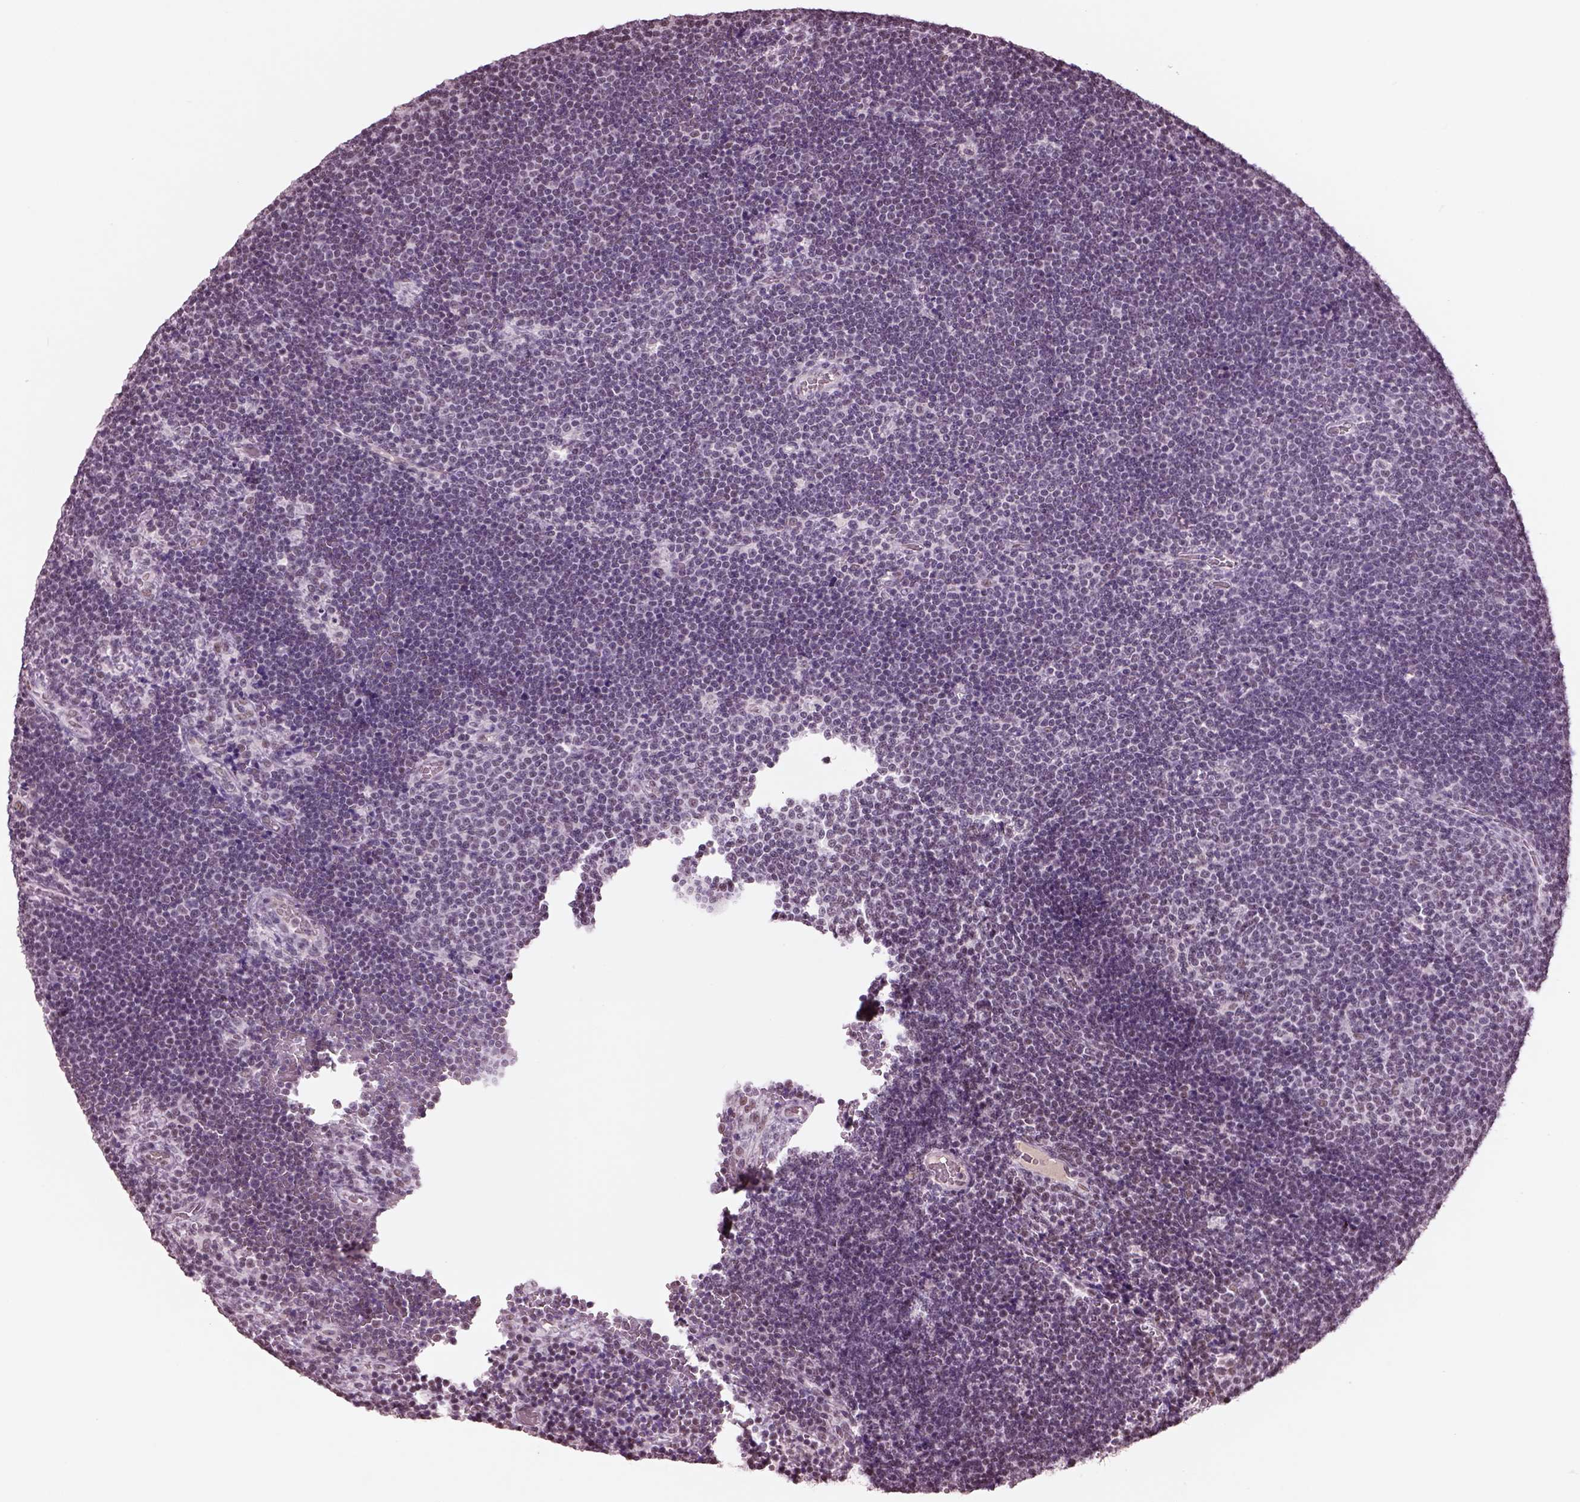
{"staining": {"intensity": "weak", "quantity": "<25%", "location": "nuclear"}, "tissue": "lymphoma", "cell_type": "Tumor cells", "image_type": "cancer", "snomed": [{"axis": "morphology", "description": "Malignant lymphoma, non-Hodgkin's type, Low grade"}, {"axis": "topography", "description": "Brain"}], "caption": "An immunohistochemistry (IHC) micrograph of malignant lymphoma, non-Hodgkin's type (low-grade) is shown. There is no staining in tumor cells of malignant lymphoma, non-Hodgkin's type (low-grade).", "gene": "SEPHS1", "patient": {"sex": "female", "age": 66}}